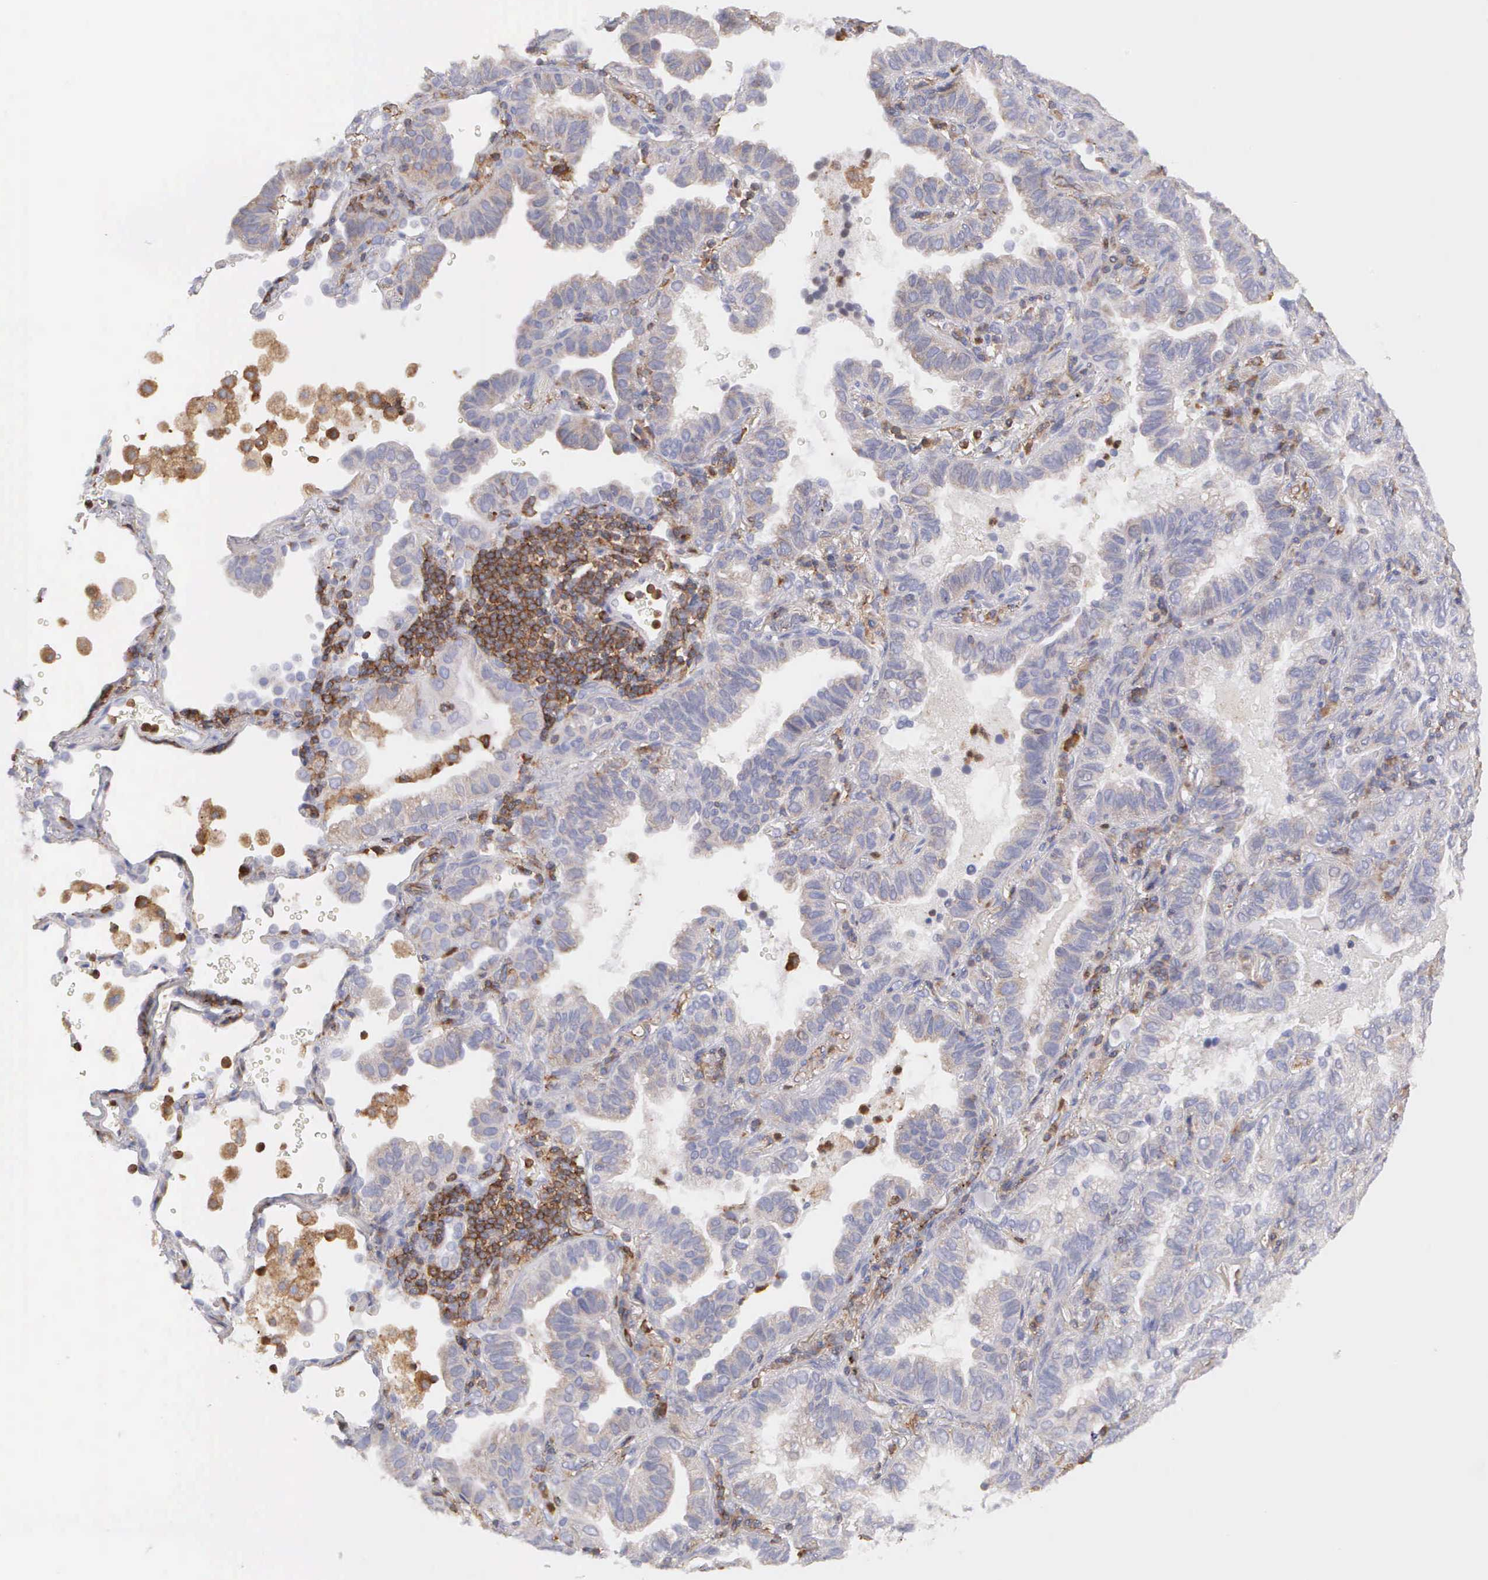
{"staining": {"intensity": "weak", "quantity": "<25%", "location": "cytoplasmic/membranous"}, "tissue": "lung cancer", "cell_type": "Tumor cells", "image_type": "cancer", "snomed": [{"axis": "morphology", "description": "Adenocarcinoma, NOS"}, {"axis": "topography", "description": "Lung"}], "caption": "Immunohistochemical staining of lung adenocarcinoma reveals no significant staining in tumor cells. (DAB (3,3'-diaminobenzidine) IHC with hematoxylin counter stain).", "gene": "ARHGAP4", "patient": {"sex": "female", "age": 50}}